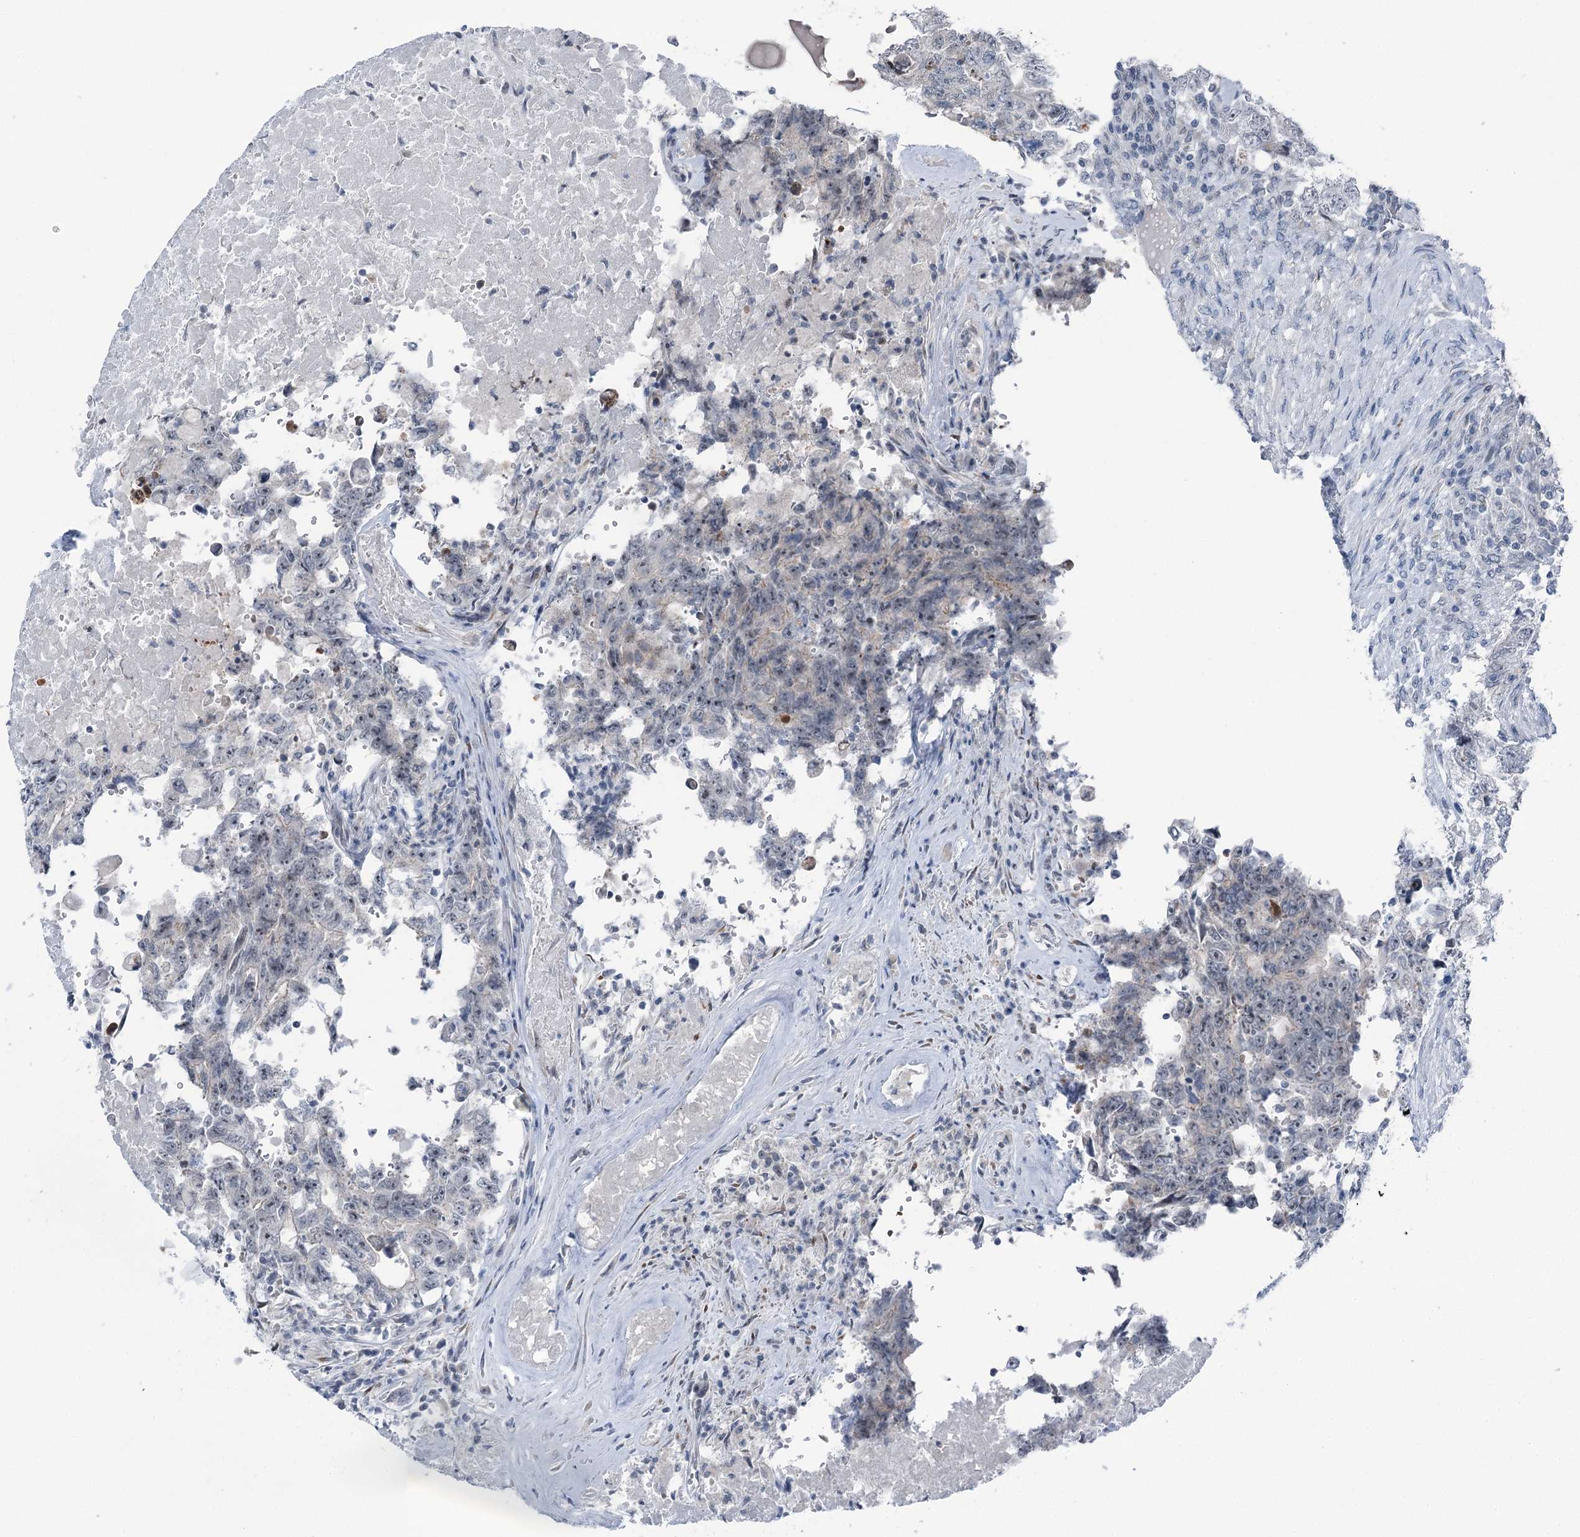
{"staining": {"intensity": "negative", "quantity": "none", "location": "none"}, "tissue": "testis cancer", "cell_type": "Tumor cells", "image_type": "cancer", "snomed": [{"axis": "morphology", "description": "Carcinoma, Embryonal, NOS"}, {"axis": "topography", "description": "Testis"}], "caption": "DAB (3,3'-diaminobenzidine) immunohistochemical staining of human embryonal carcinoma (testis) shows no significant positivity in tumor cells.", "gene": "STEEP1", "patient": {"sex": "male", "age": 26}}